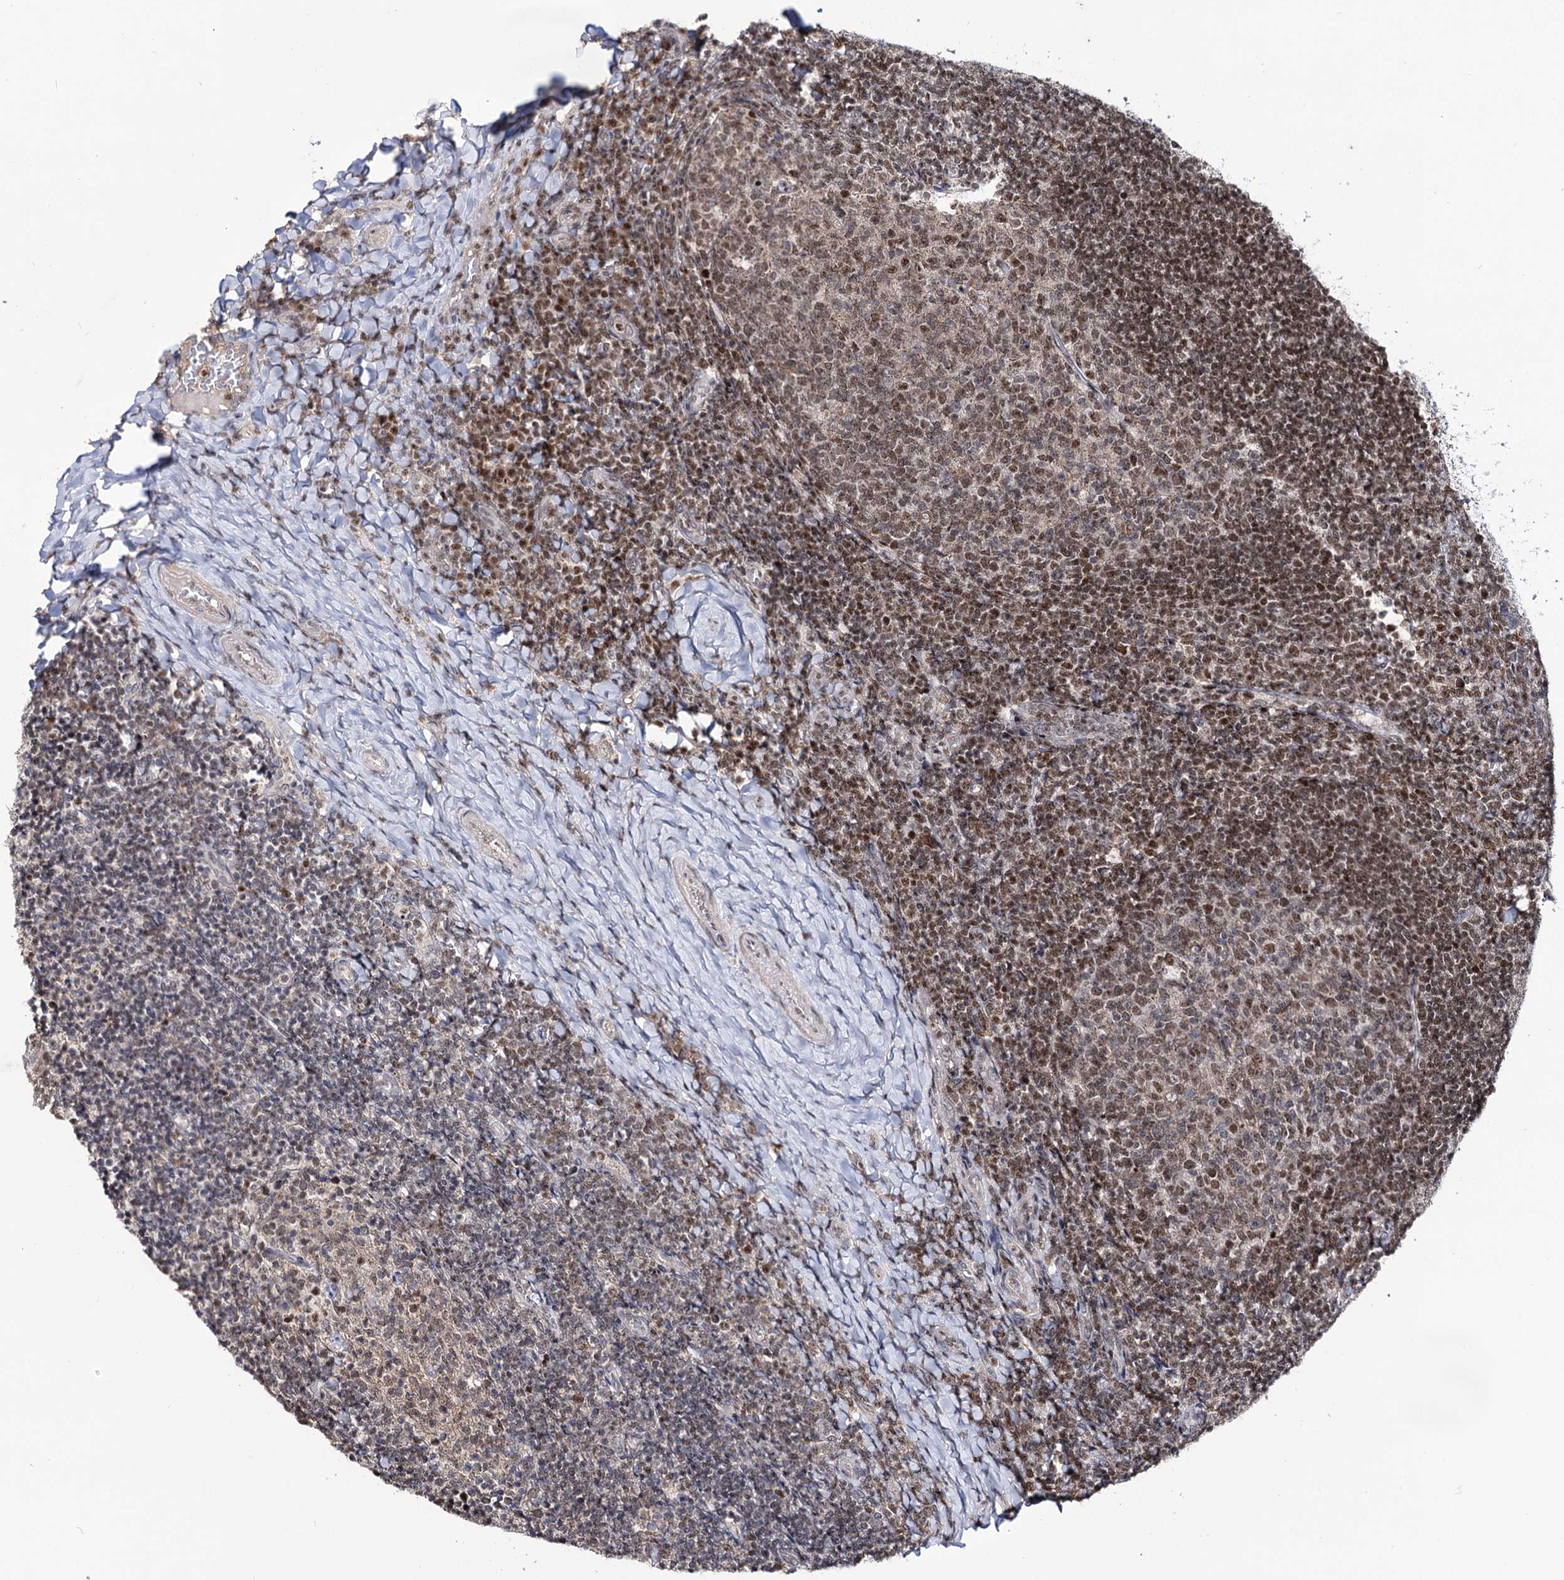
{"staining": {"intensity": "moderate", "quantity": ">75%", "location": "nuclear"}, "tissue": "tonsil", "cell_type": "Germinal center cells", "image_type": "normal", "snomed": [{"axis": "morphology", "description": "Normal tissue, NOS"}, {"axis": "topography", "description": "Tonsil"}], "caption": "About >75% of germinal center cells in normal tonsil exhibit moderate nuclear protein expression as visualized by brown immunohistochemical staining.", "gene": "SMCHD1", "patient": {"sex": "female", "age": 10}}